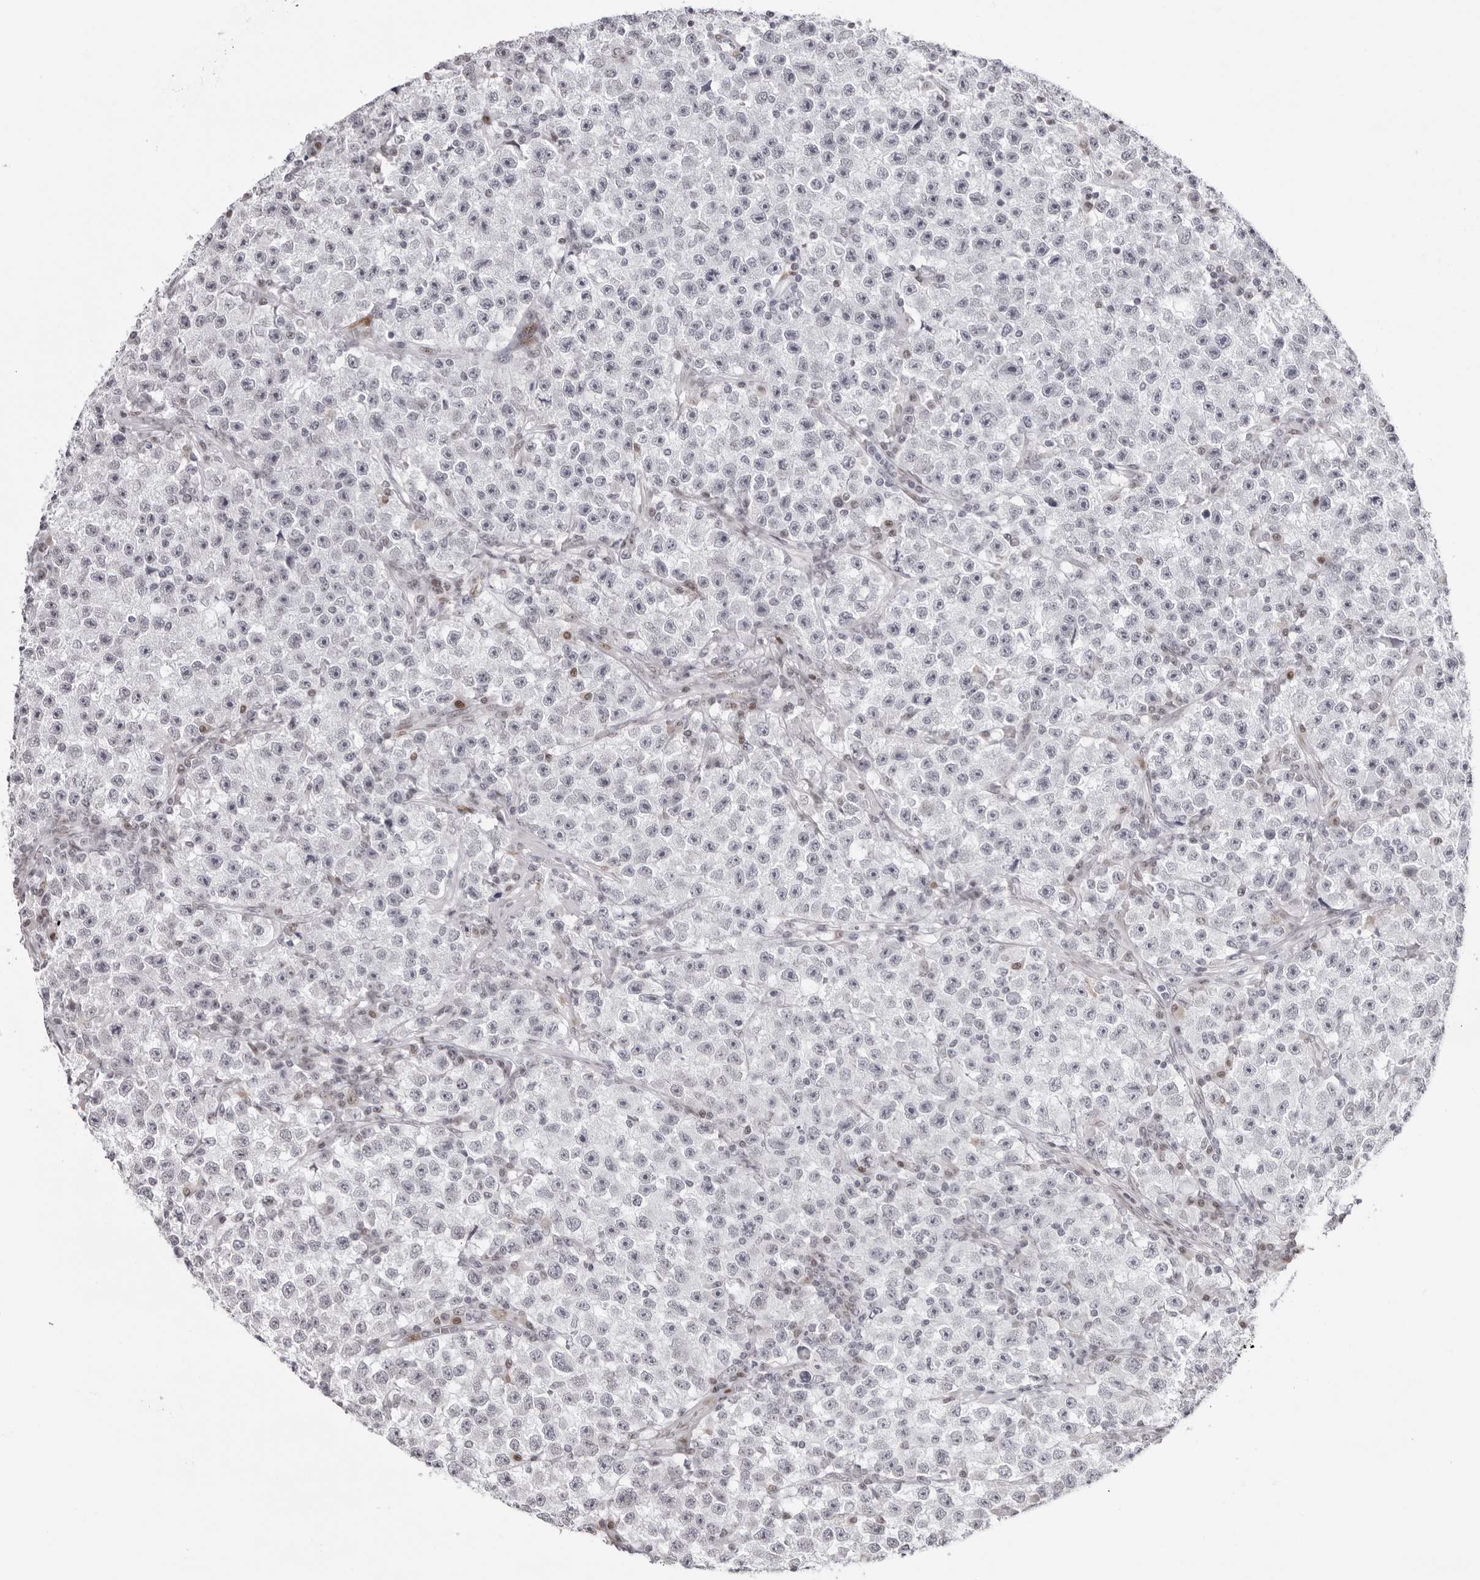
{"staining": {"intensity": "negative", "quantity": "none", "location": "none"}, "tissue": "testis cancer", "cell_type": "Tumor cells", "image_type": "cancer", "snomed": [{"axis": "morphology", "description": "Seminoma, NOS"}, {"axis": "topography", "description": "Testis"}], "caption": "High magnification brightfield microscopy of seminoma (testis) stained with DAB (3,3'-diaminobenzidine) (brown) and counterstained with hematoxylin (blue): tumor cells show no significant staining. Brightfield microscopy of immunohistochemistry (IHC) stained with DAB (3,3'-diaminobenzidine) (brown) and hematoxylin (blue), captured at high magnification.", "gene": "NTPCR", "patient": {"sex": "male", "age": 22}}